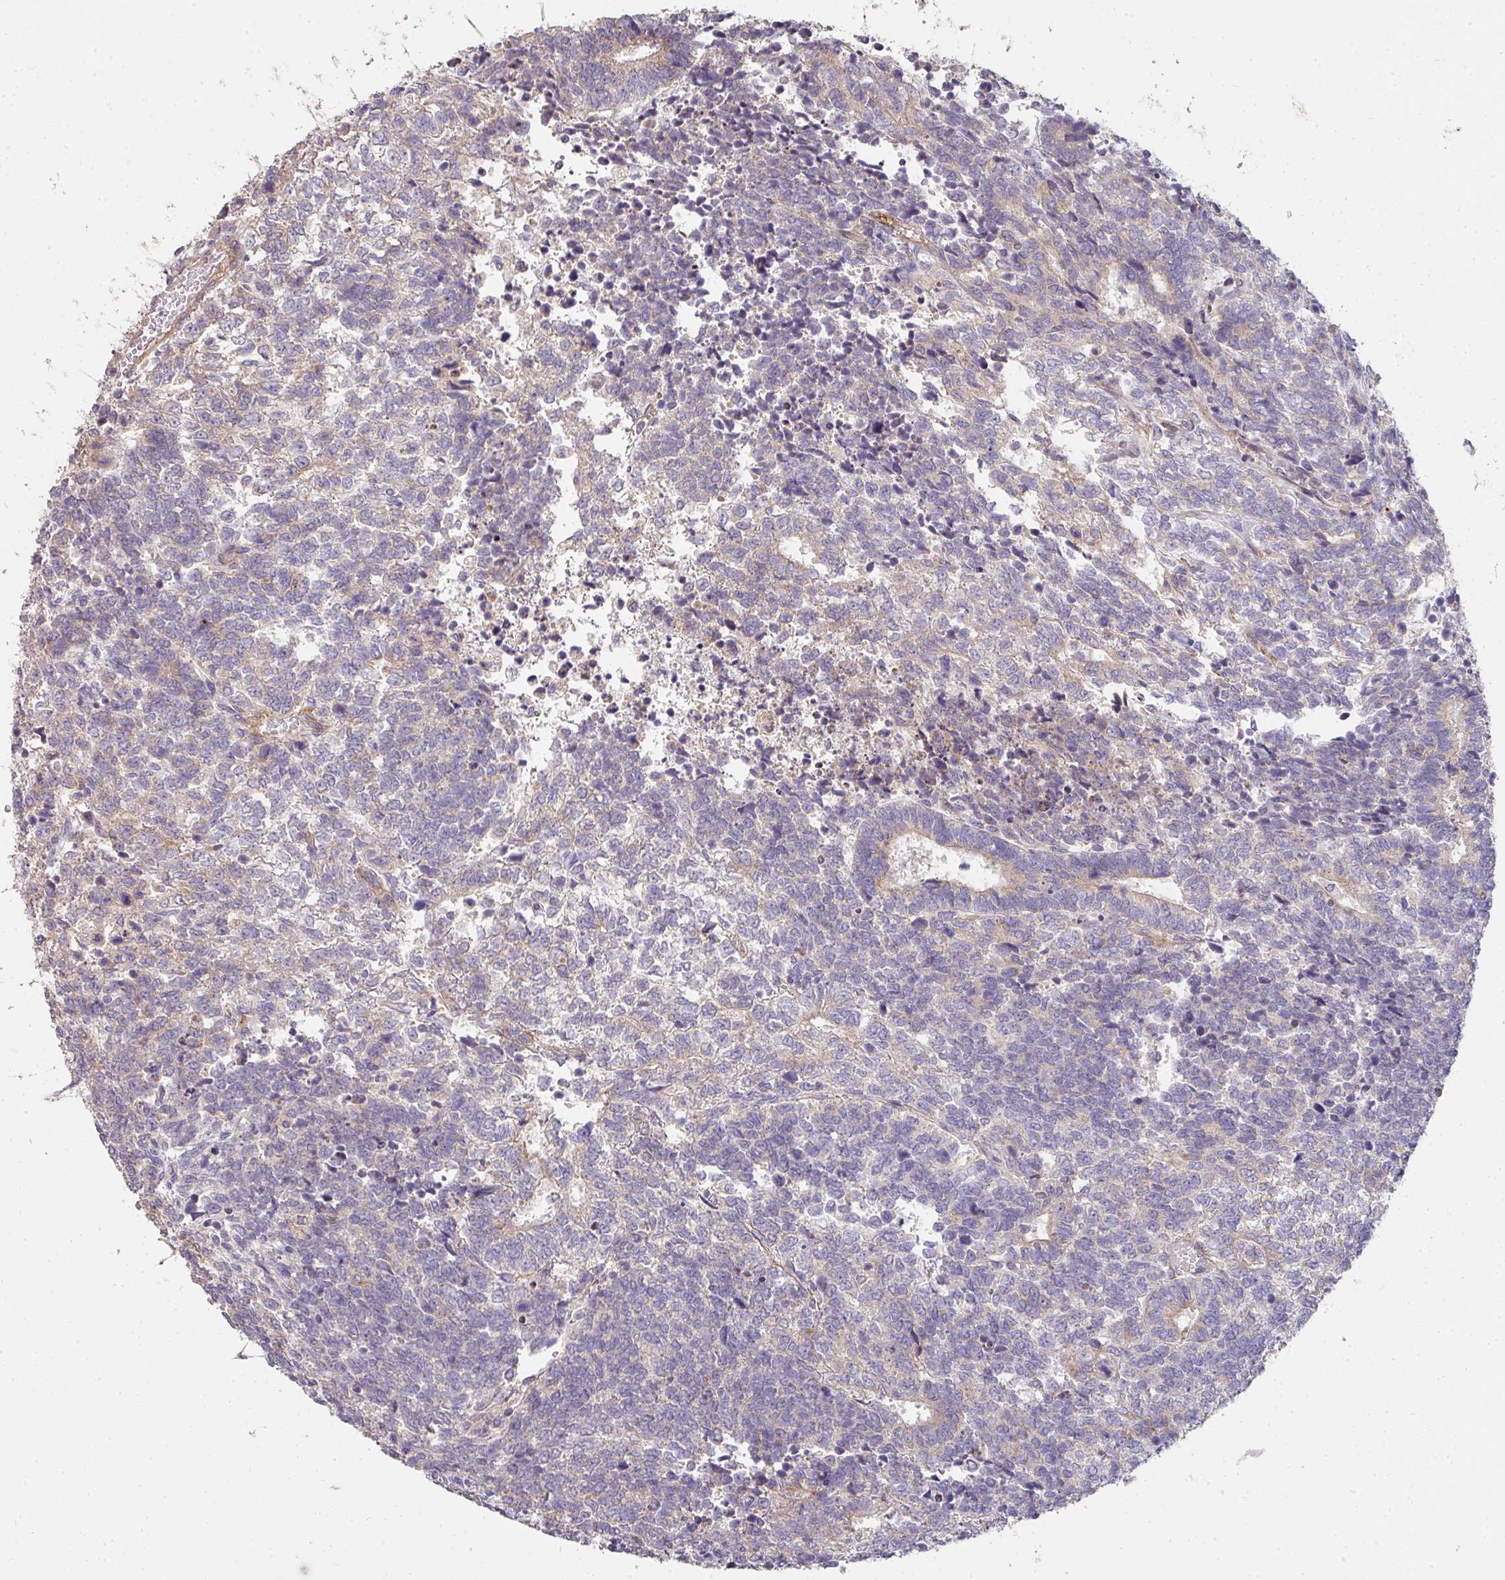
{"staining": {"intensity": "negative", "quantity": "none", "location": "none"}, "tissue": "testis cancer", "cell_type": "Tumor cells", "image_type": "cancer", "snomed": [{"axis": "morphology", "description": "Carcinoma, Embryonal, NOS"}, {"axis": "topography", "description": "Testis"}], "caption": "High power microscopy histopathology image of an immunohistochemistry histopathology image of embryonal carcinoma (testis), revealing no significant positivity in tumor cells. (IHC, brightfield microscopy, high magnification).", "gene": "PCDH1", "patient": {"sex": "male", "age": 23}}